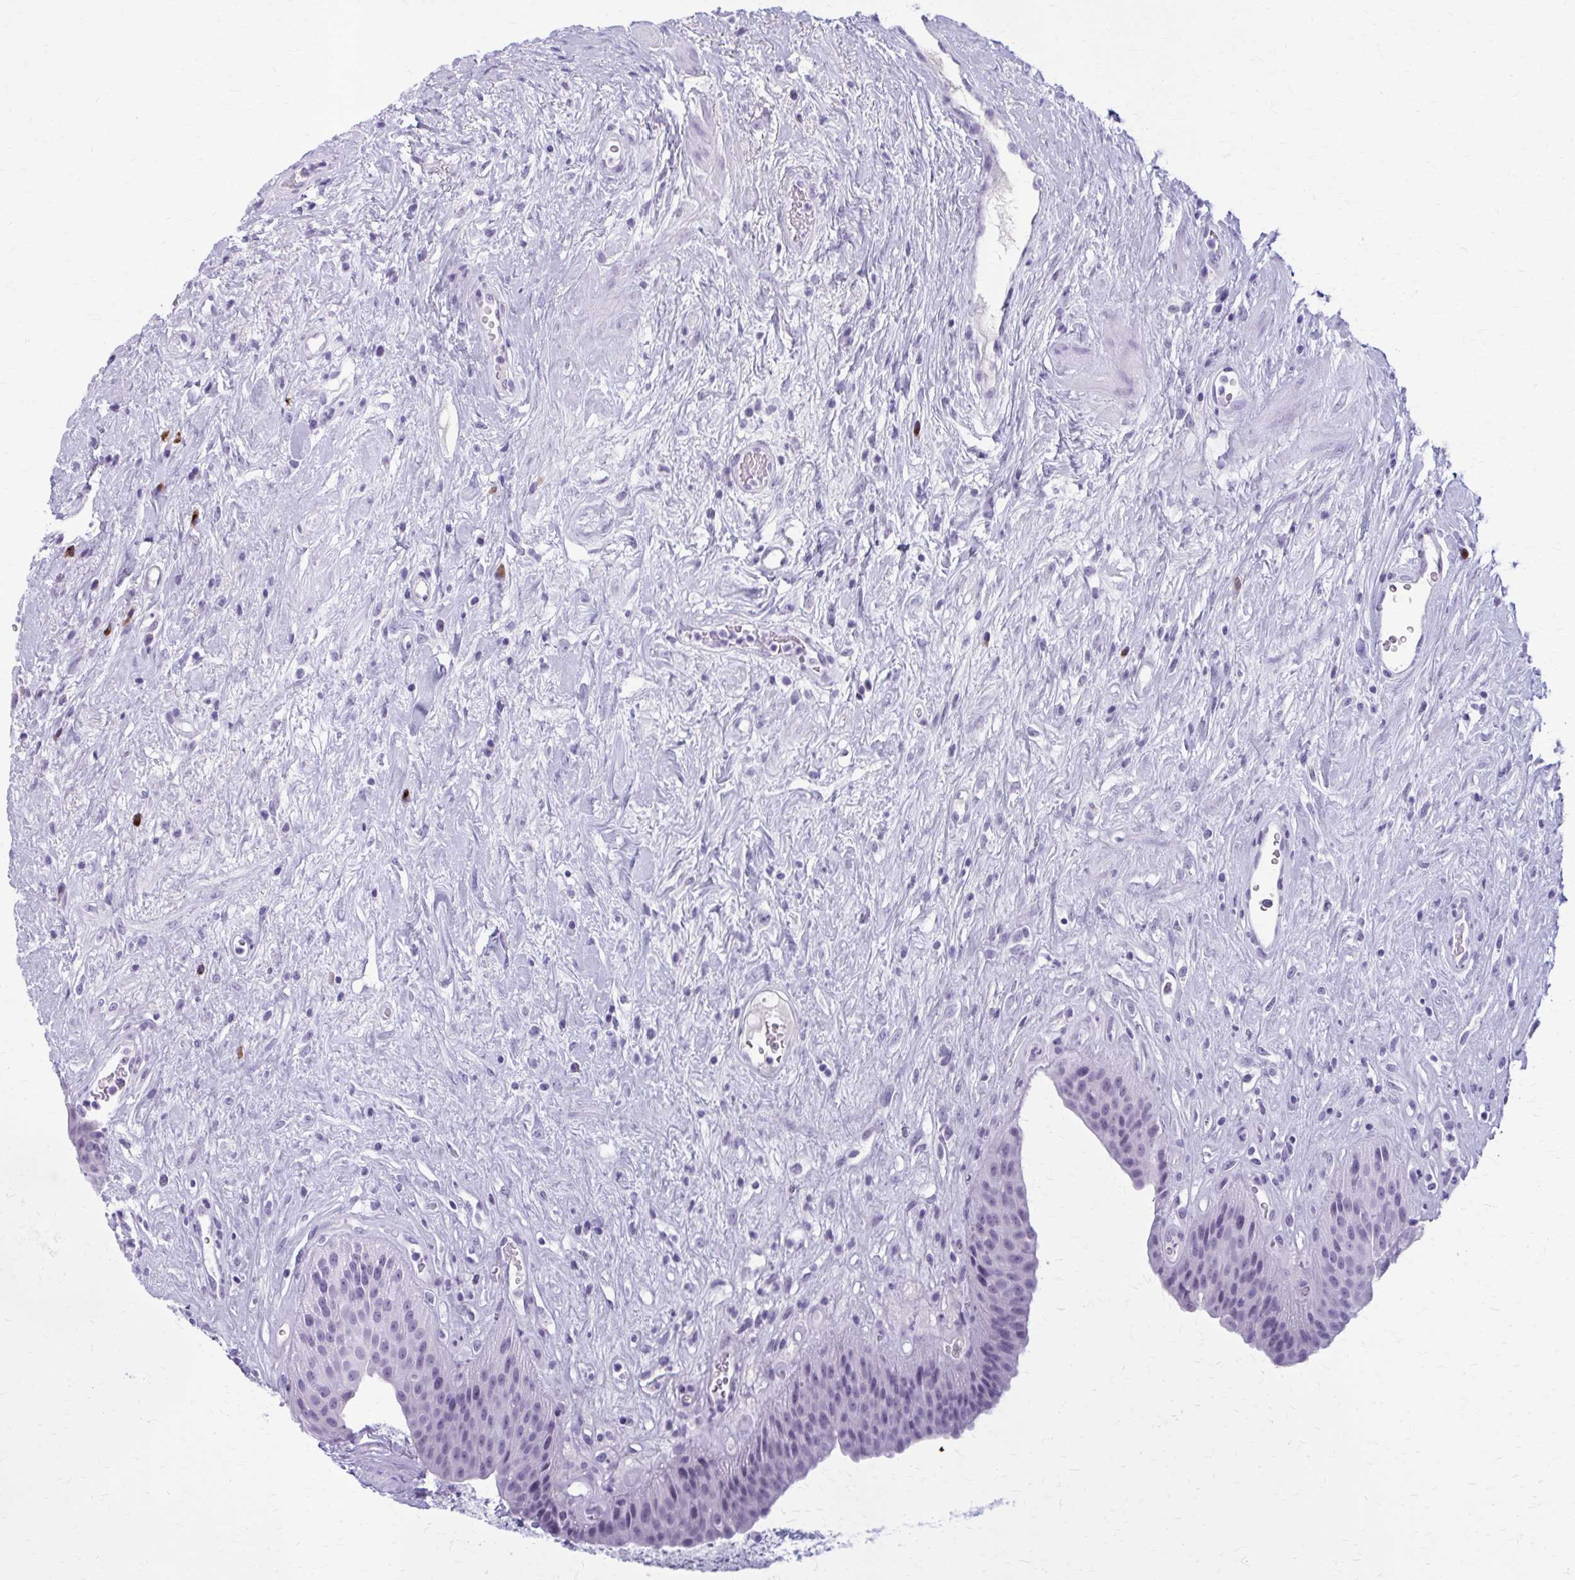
{"staining": {"intensity": "negative", "quantity": "none", "location": "none"}, "tissue": "urinary bladder", "cell_type": "Urothelial cells", "image_type": "normal", "snomed": [{"axis": "morphology", "description": "Normal tissue, NOS"}, {"axis": "topography", "description": "Urinary bladder"}], "caption": "Urinary bladder stained for a protein using IHC shows no positivity urothelial cells.", "gene": "ZDHHC7", "patient": {"sex": "female", "age": 56}}